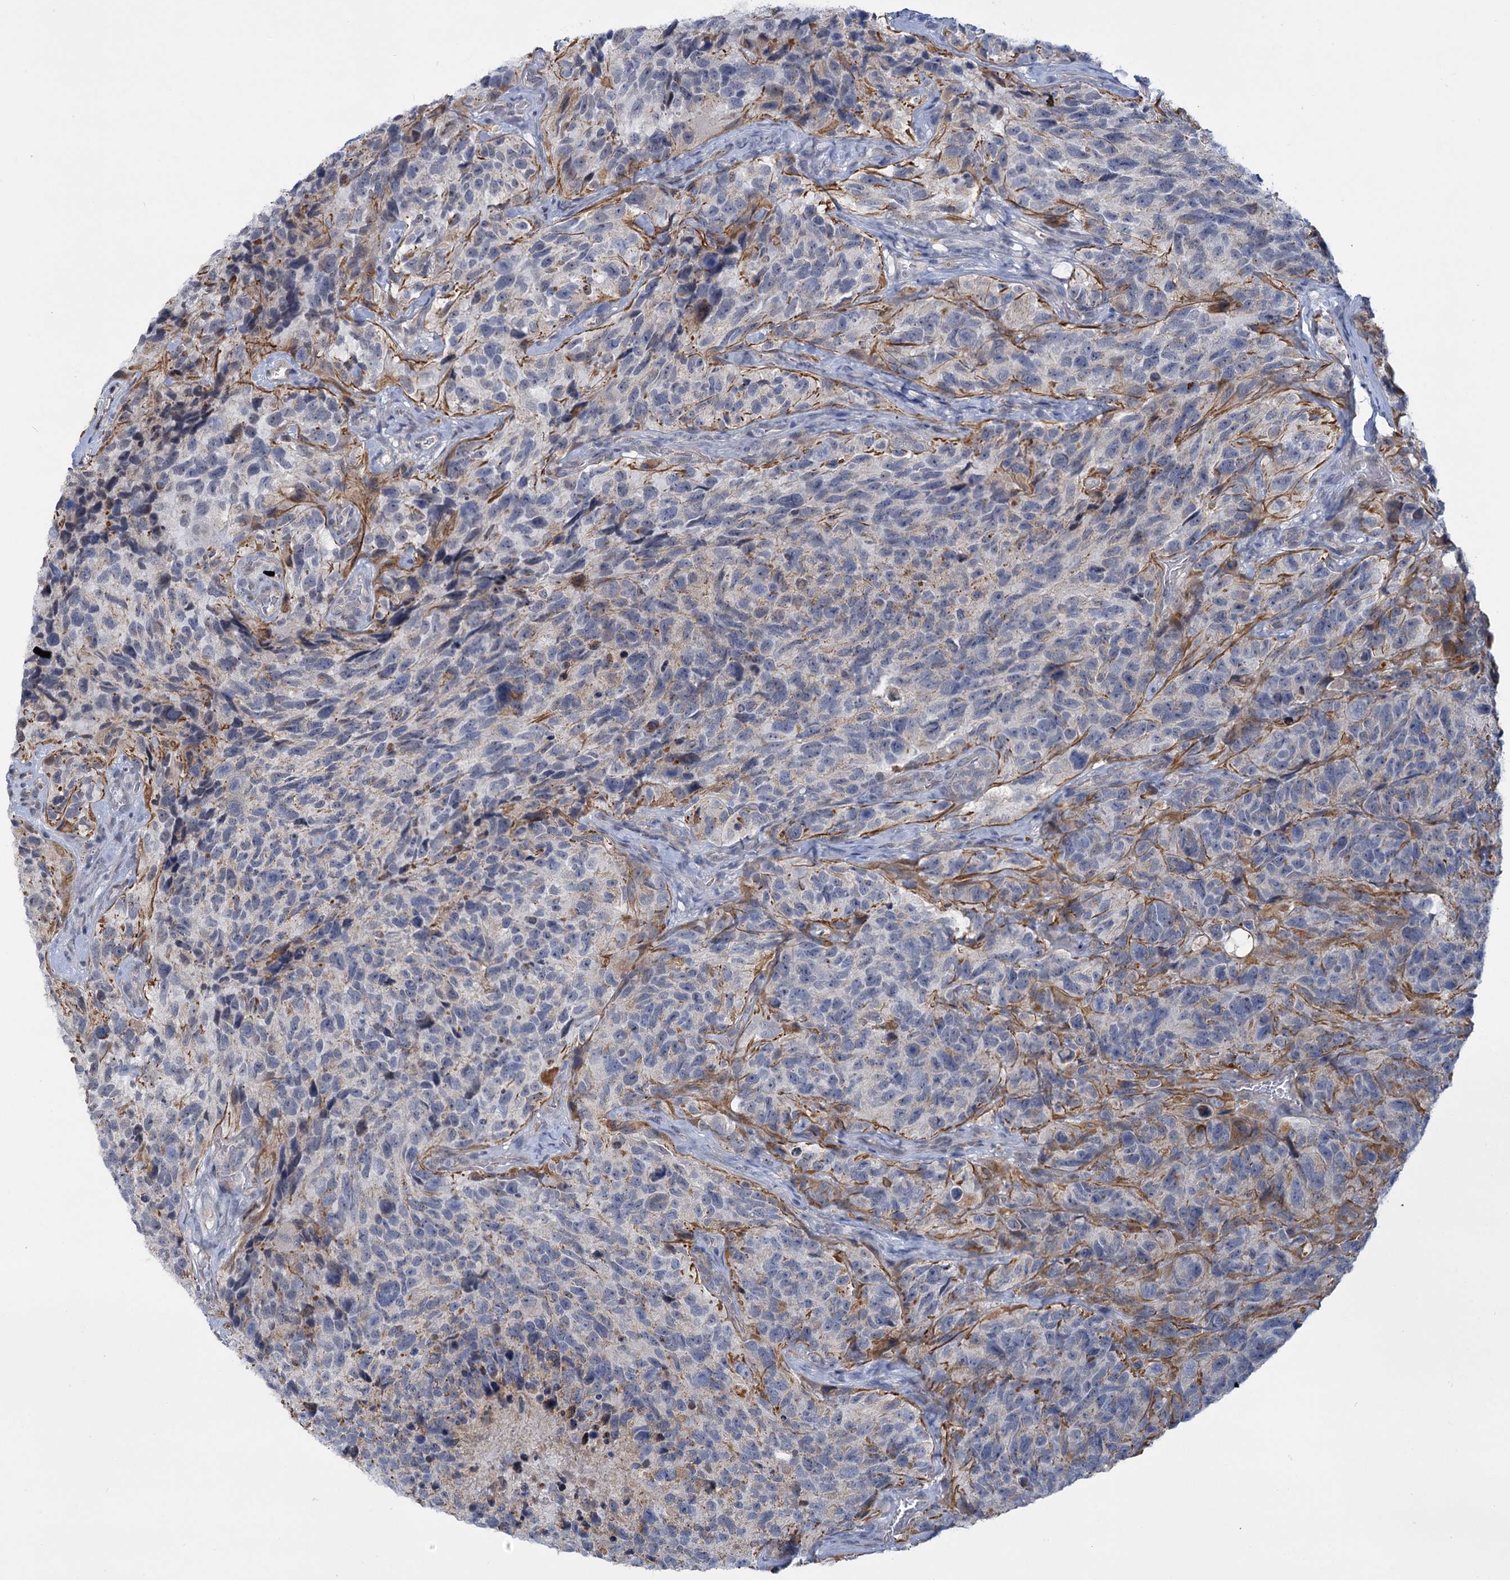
{"staining": {"intensity": "negative", "quantity": "none", "location": "none"}, "tissue": "glioma", "cell_type": "Tumor cells", "image_type": "cancer", "snomed": [{"axis": "morphology", "description": "Glioma, malignant, High grade"}, {"axis": "topography", "description": "Brain"}], "caption": "High power microscopy micrograph of an immunohistochemistry (IHC) histopathology image of malignant glioma (high-grade), revealing no significant expression in tumor cells.", "gene": "MBLAC2", "patient": {"sex": "male", "age": 69}}